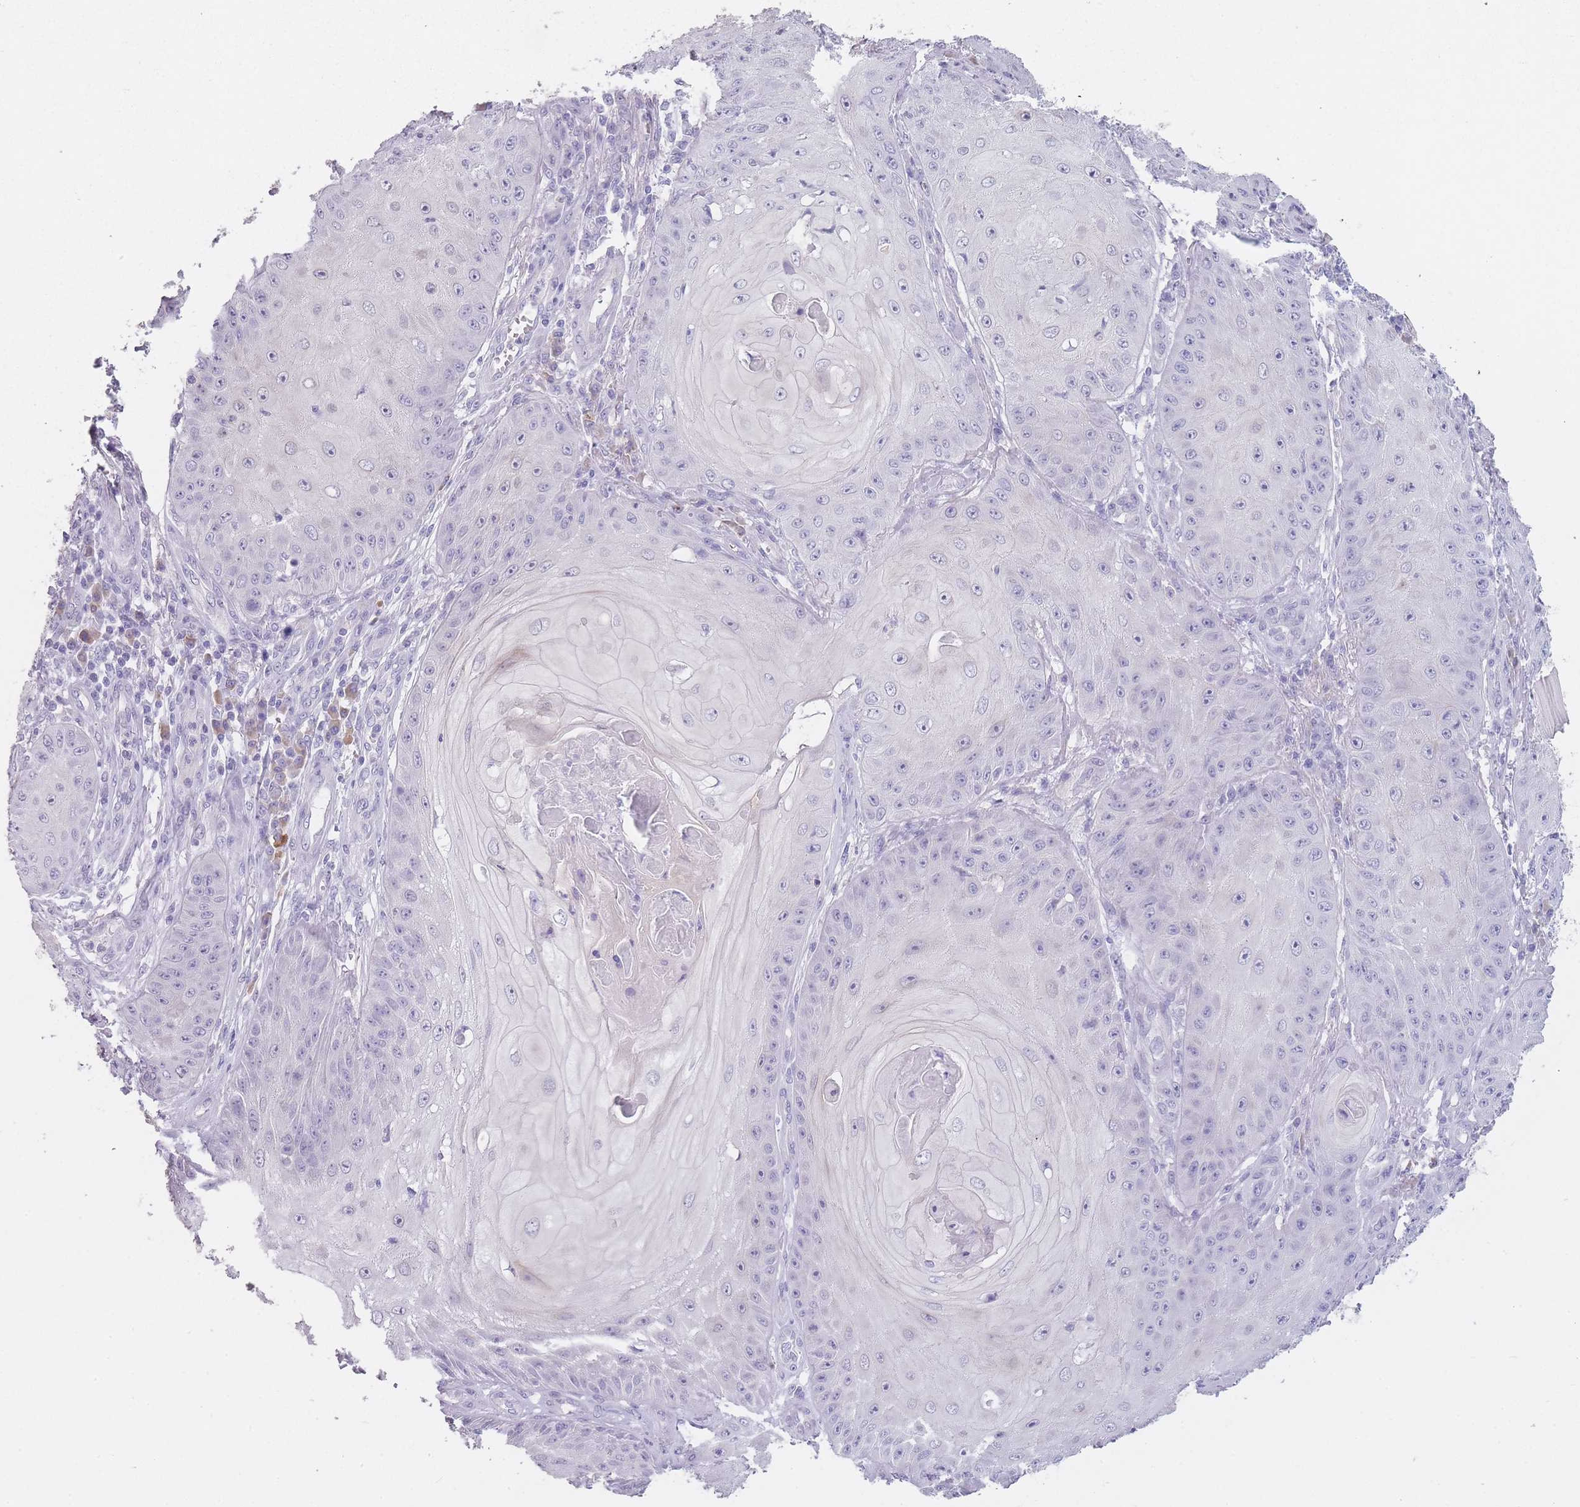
{"staining": {"intensity": "negative", "quantity": "none", "location": "none"}, "tissue": "skin cancer", "cell_type": "Tumor cells", "image_type": "cancer", "snomed": [{"axis": "morphology", "description": "Squamous cell carcinoma, NOS"}, {"axis": "topography", "description": "Skin"}], "caption": "Micrograph shows no protein positivity in tumor cells of skin cancer tissue. (DAB immunohistochemistry (IHC) with hematoxylin counter stain).", "gene": "DCANP1", "patient": {"sex": "male", "age": 70}}